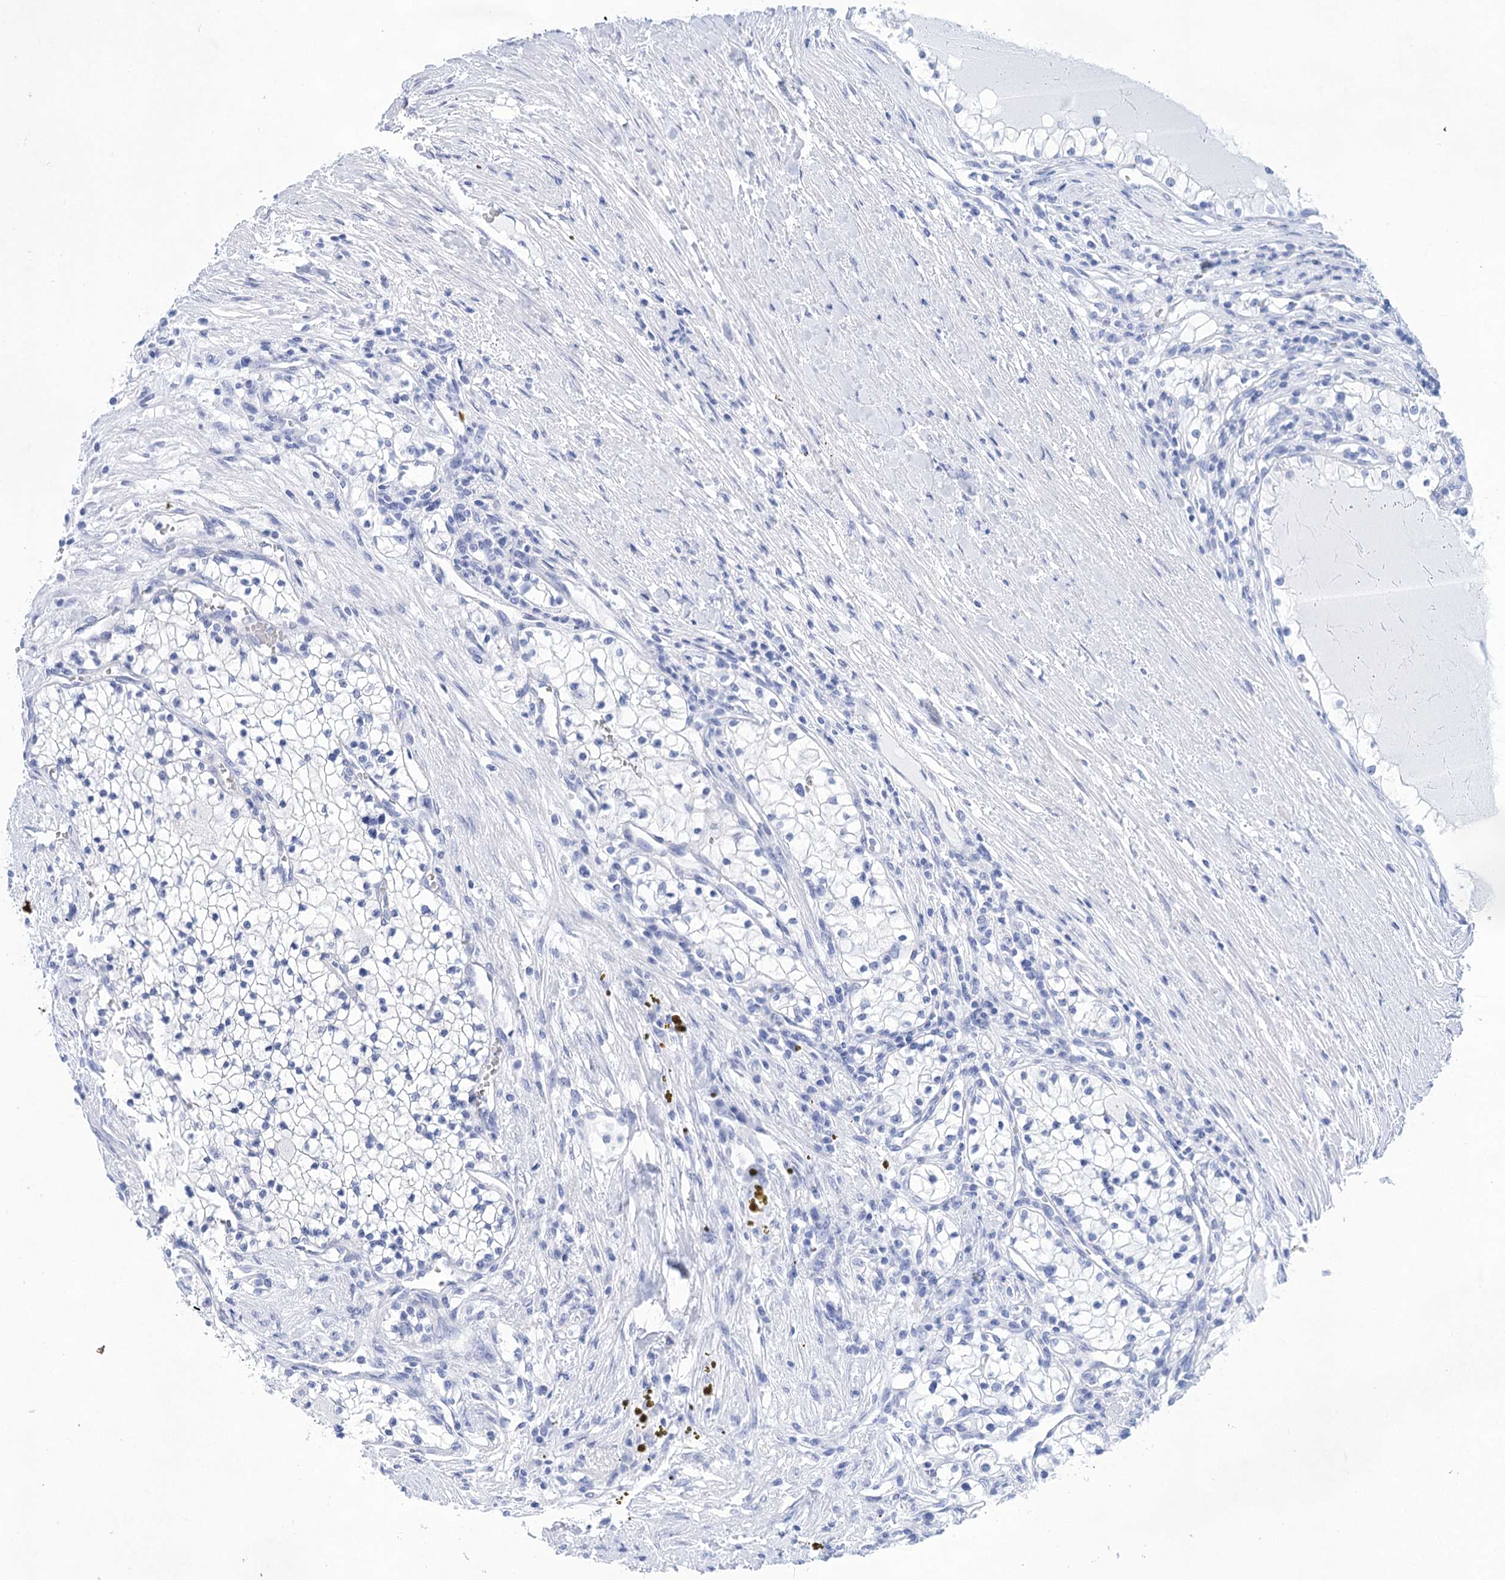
{"staining": {"intensity": "negative", "quantity": "none", "location": "none"}, "tissue": "renal cancer", "cell_type": "Tumor cells", "image_type": "cancer", "snomed": [{"axis": "morphology", "description": "Normal tissue, NOS"}, {"axis": "morphology", "description": "Adenocarcinoma, NOS"}, {"axis": "topography", "description": "Kidney"}], "caption": "This is an IHC histopathology image of adenocarcinoma (renal). There is no staining in tumor cells.", "gene": "LALBA", "patient": {"sex": "male", "age": 68}}